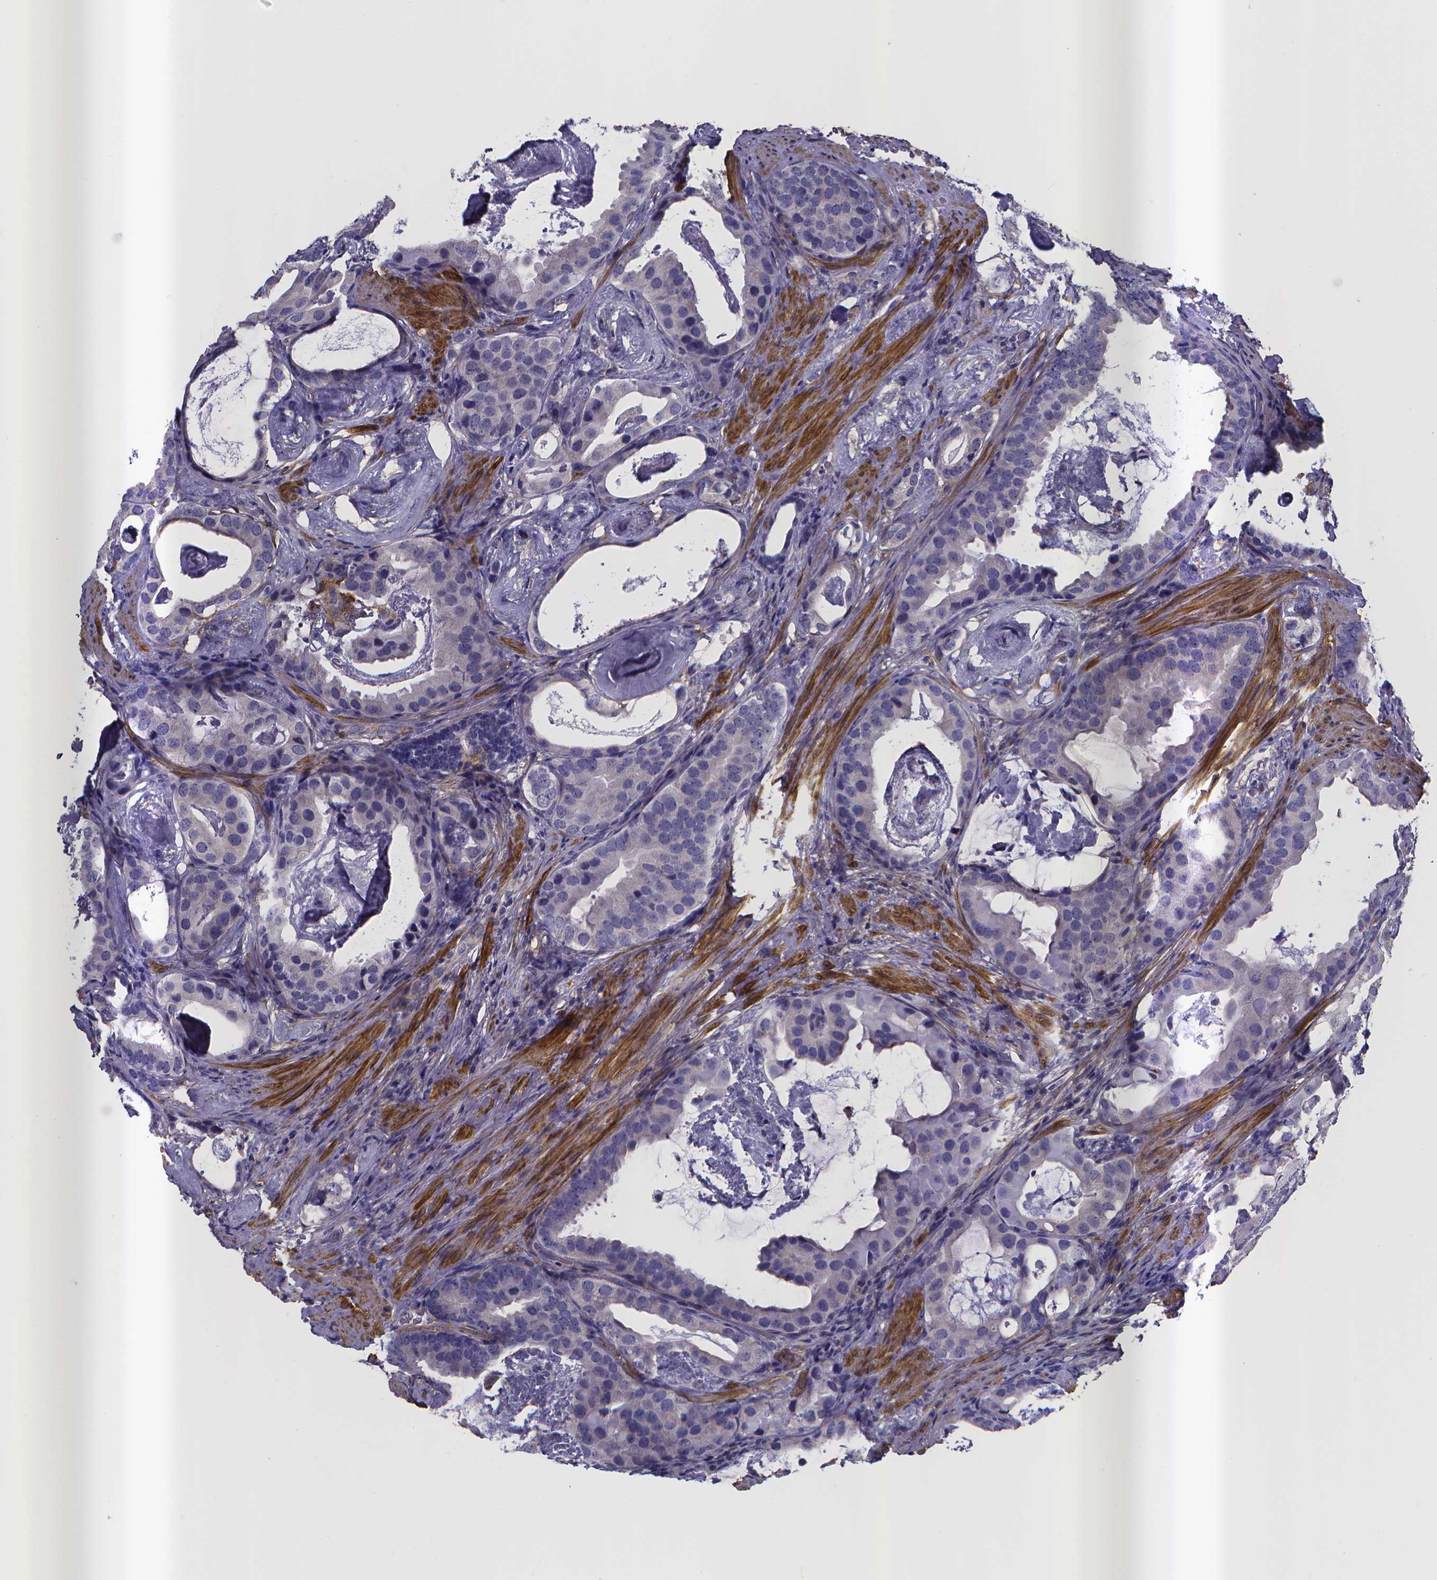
{"staining": {"intensity": "negative", "quantity": "none", "location": "none"}, "tissue": "prostate cancer", "cell_type": "Tumor cells", "image_type": "cancer", "snomed": [{"axis": "morphology", "description": "Adenocarcinoma, Low grade"}, {"axis": "topography", "description": "Prostate and seminal vesicle, NOS"}], "caption": "Prostate cancer (adenocarcinoma (low-grade)) was stained to show a protein in brown. There is no significant expression in tumor cells.", "gene": "RERG", "patient": {"sex": "male", "age": 71}}